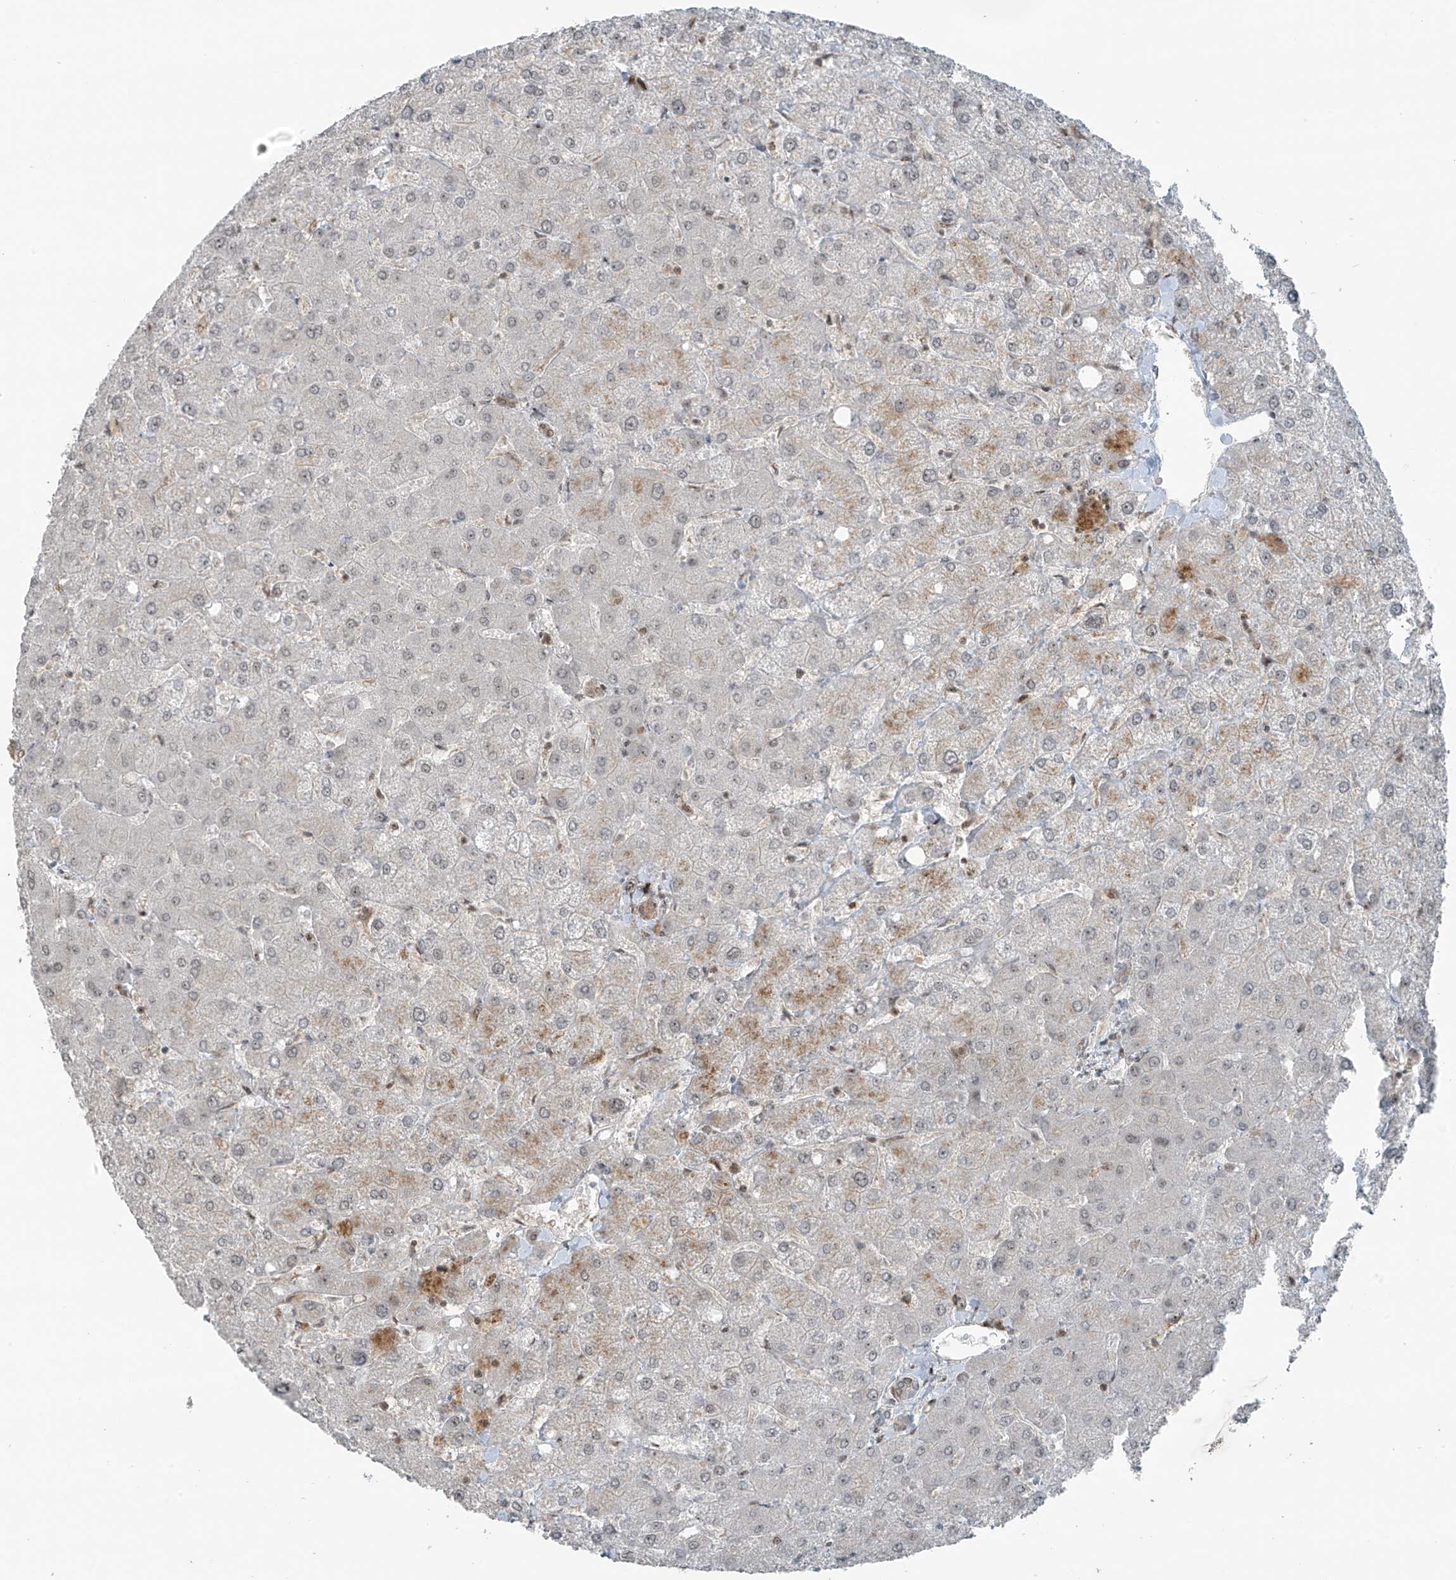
{"staining": {"intensity": "weak", "quantity": "25%-75%", "location": "nuclear"}, "tissue": "liver", "cell_type": "Cholangiocytes", "image_type": "normal", "snomed": [{"axis": "morphology", "description": "Normal tissue, NOS"}, {"axis": "topography", "description": "Liver"}], "caption": "Benign liver was stained to show a protein in brown. There is low levels of weak nuclear expression in approximately 25%-75% of cholangiocytes. The protein of interest is shown in brown color, while the nuclei are stained blue.", "gene": "PCNP", "patient": {"sex": "female", "age": 54}}